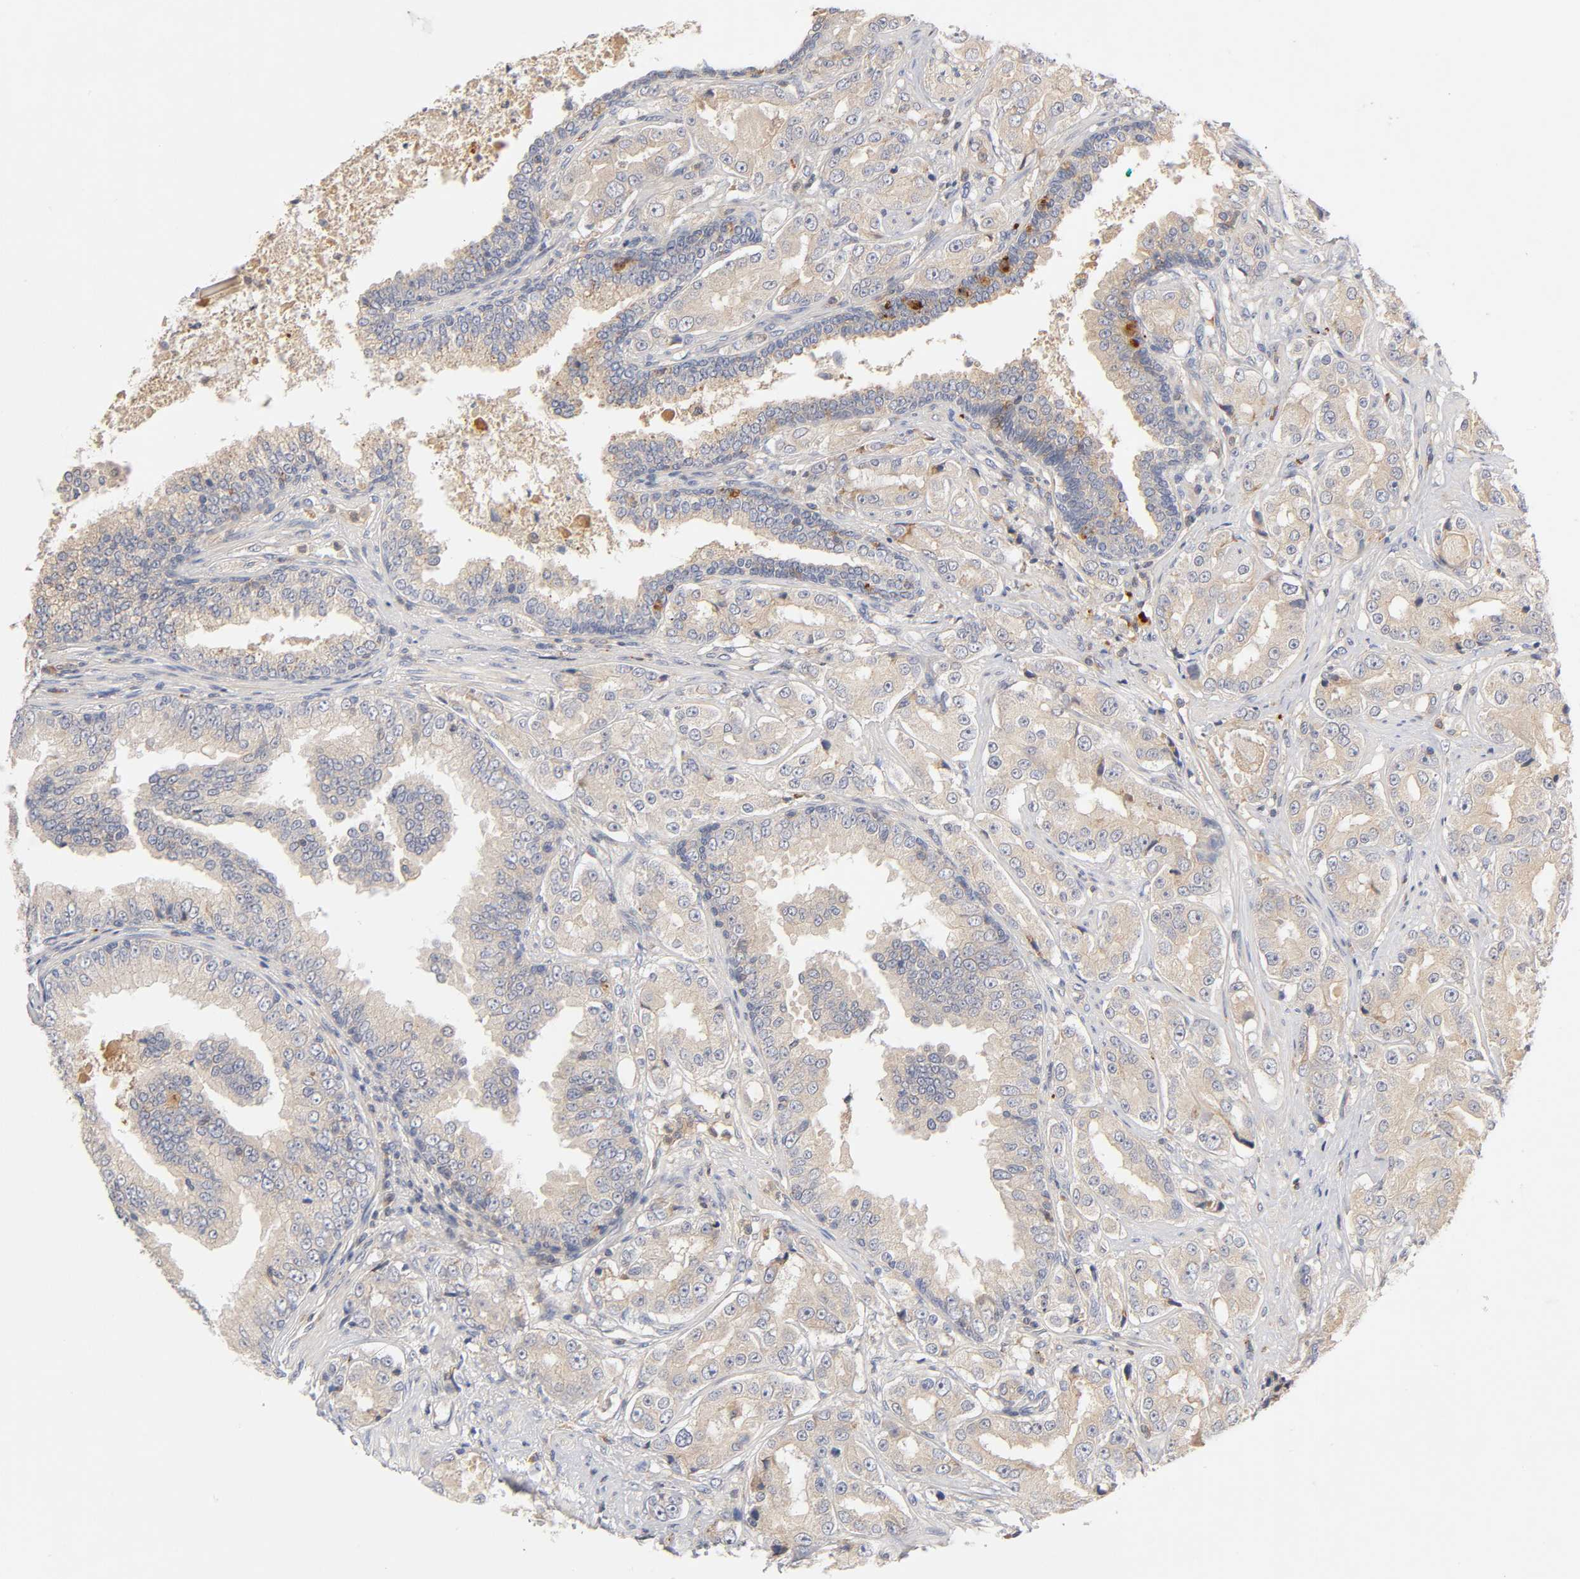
{"staining": {"intensity": "weak", "quantity": "<25%", "location": "cytoplasmic/membranous"}, "tissue": "prostate cancer", "cell_type": "Tumor cells", "image_type": "cancer", "snomed": [{"axis": "morphology", "description": "Adenocarcinoma, High grade"}, {"axis": "topography", "description": "Prostate"}], "caption": "Tumor cells show no significant protein positivity in prostate high-grade adenocarcinoma. Brightfield microscopy of immunohistochemistry (IHC) stained with DAB (3,3'-diaminobenzidine) (brown) and hematoxylin (blue), captured at high magnification.", "gene": "RHOA", "patient": {"sex": "male", "age": 73}}